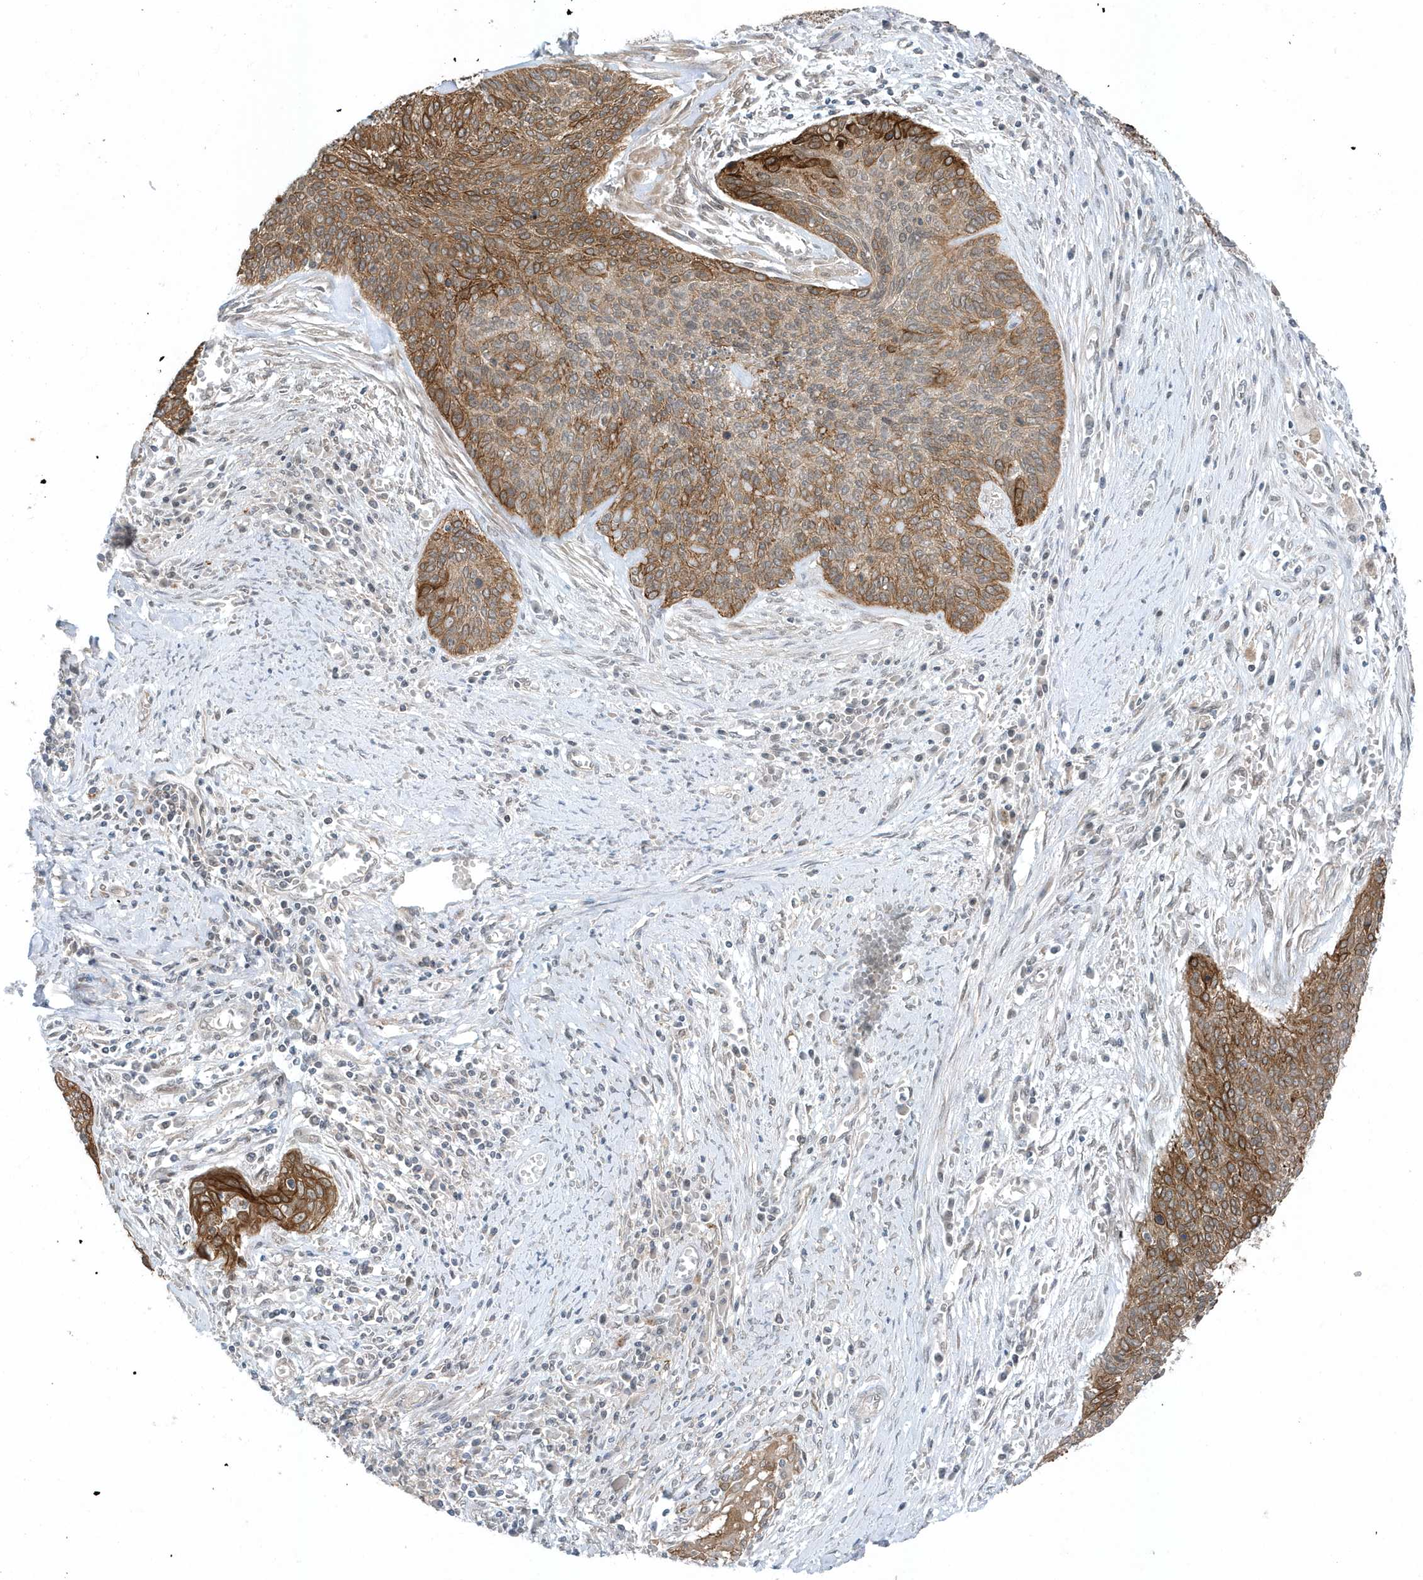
{"staining": {"intensity": "strong", "quantity": "25%-75%", "location": "cytoplasmic/membranous"}, "tissue": "cervical cancer", "cell_type": "Tumor cells", "image_type": "cancer", "snomed": [{"axis": "morphology", "description": "Squamous cell carcinoma, NOS"}, {"axis": "topography", "description": "Cervix"}], "caption": "A micrograph showing strong cytoplasmic/membranous expression in approximately 25%-75% of tumor cells in squamous cell carcinoma (cervical), as visualized by brown immunohistochemical staining.", "gene": "PARD3B", "patient": {"sex": "female", "age": 55}}